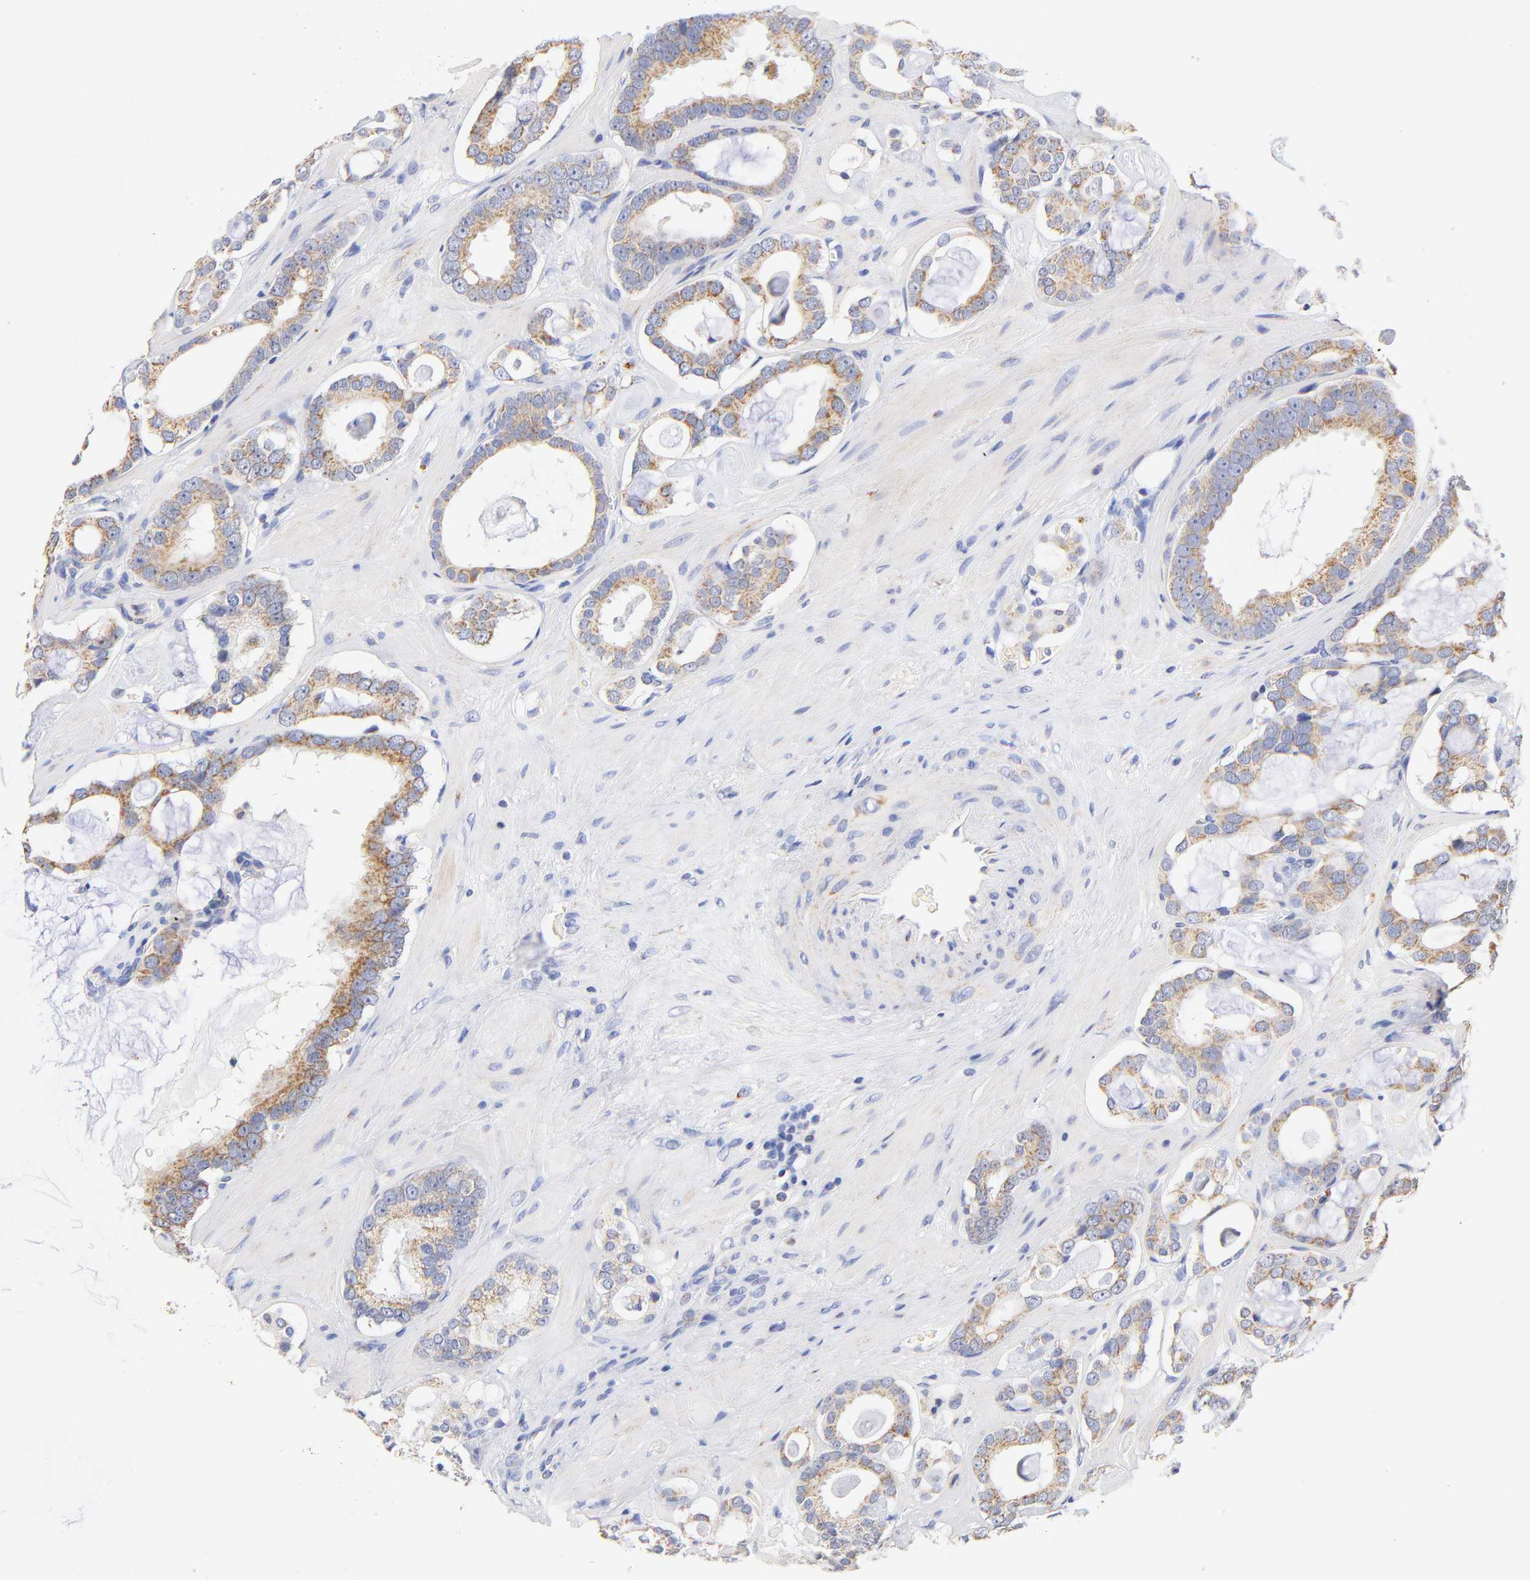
{"staining": {"intensity": "moderate", "quantity": ">75%", "location": "cytoplasmic/membranous"}, "tissue": "prostate cancer", "cell_type": "Tumor cells", "image_type": "cancer", "snomed": [{"axis": "morphology", "description": "Adenocarcinoma, Low grade"}, {"axis": "topography", "description": "Prostate"}], "caption": "There is medium levels of moderate cytoplasmic/membranous expression in tumor cells of low-grade adenocarcinoma (prostate), as demonstrated by immunohistochemical staining (brown color).", "gene": "ATP5F1D", "patient": {"sex": "male", "age": 57}}